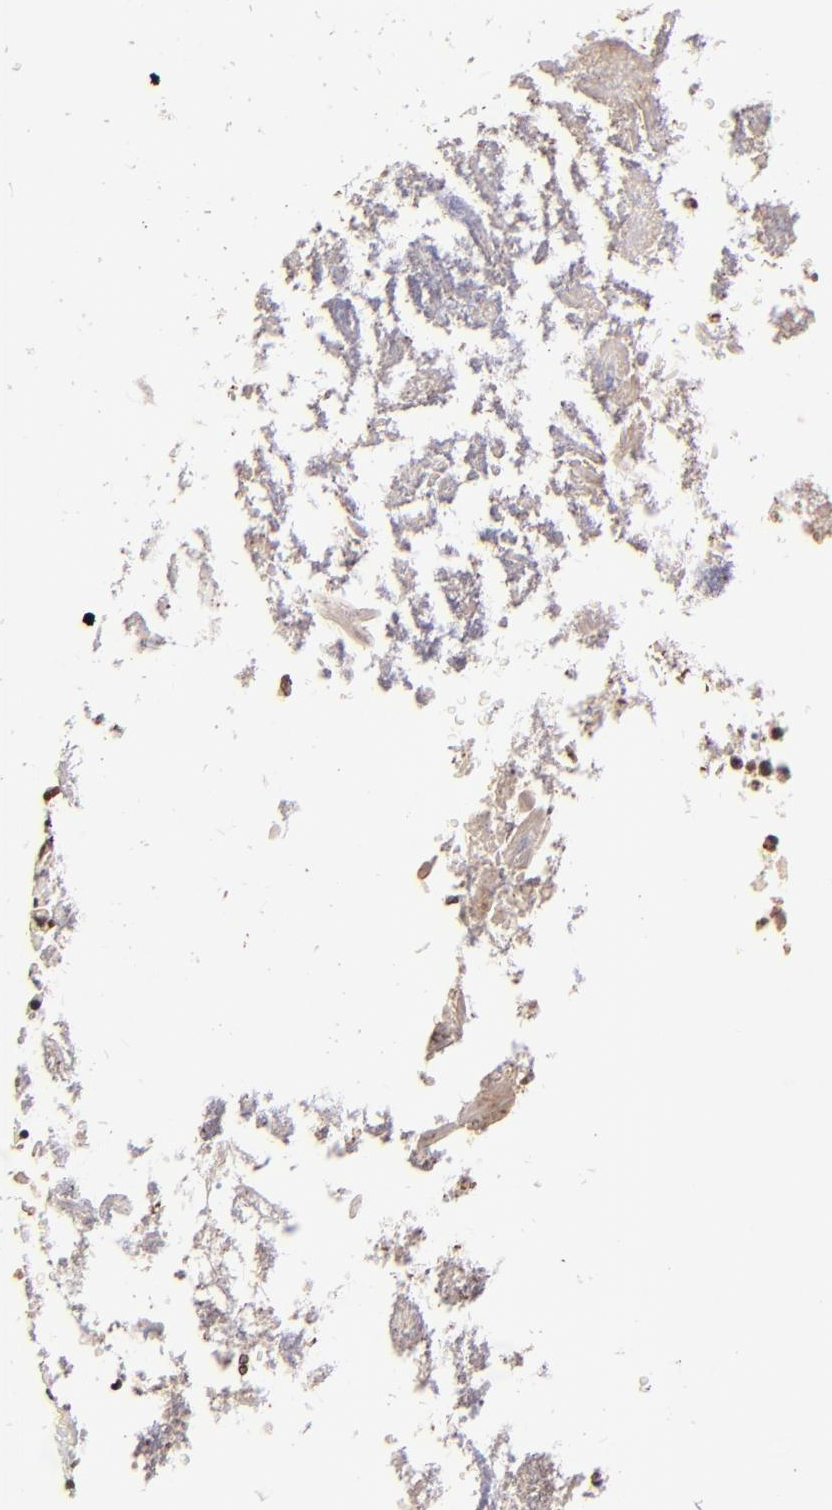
{"staining": {"intensity": "moderate", "quantity": ">75%", "location": "cytoplasmic/membranous,nuclear"}, "tissue": "colorectal cancer", "cell_type": "Tumor cells", "image_type": "cancer", "snomed": [{"axis": "morphology", "description": "Adenocarcinoma, NOS"}, {"axis": "topography", "description": "Colon"}], "caption": "A micrograph showing moderate cytoplasmic/membranous and nuclear staining in about >75% of tumor cells in colorectal cancer (adenocarcinoma), as visualized by brown immunohistochemical staining.", "gene": "WDR25", "patient": {"sex": "female", "age": 70}}